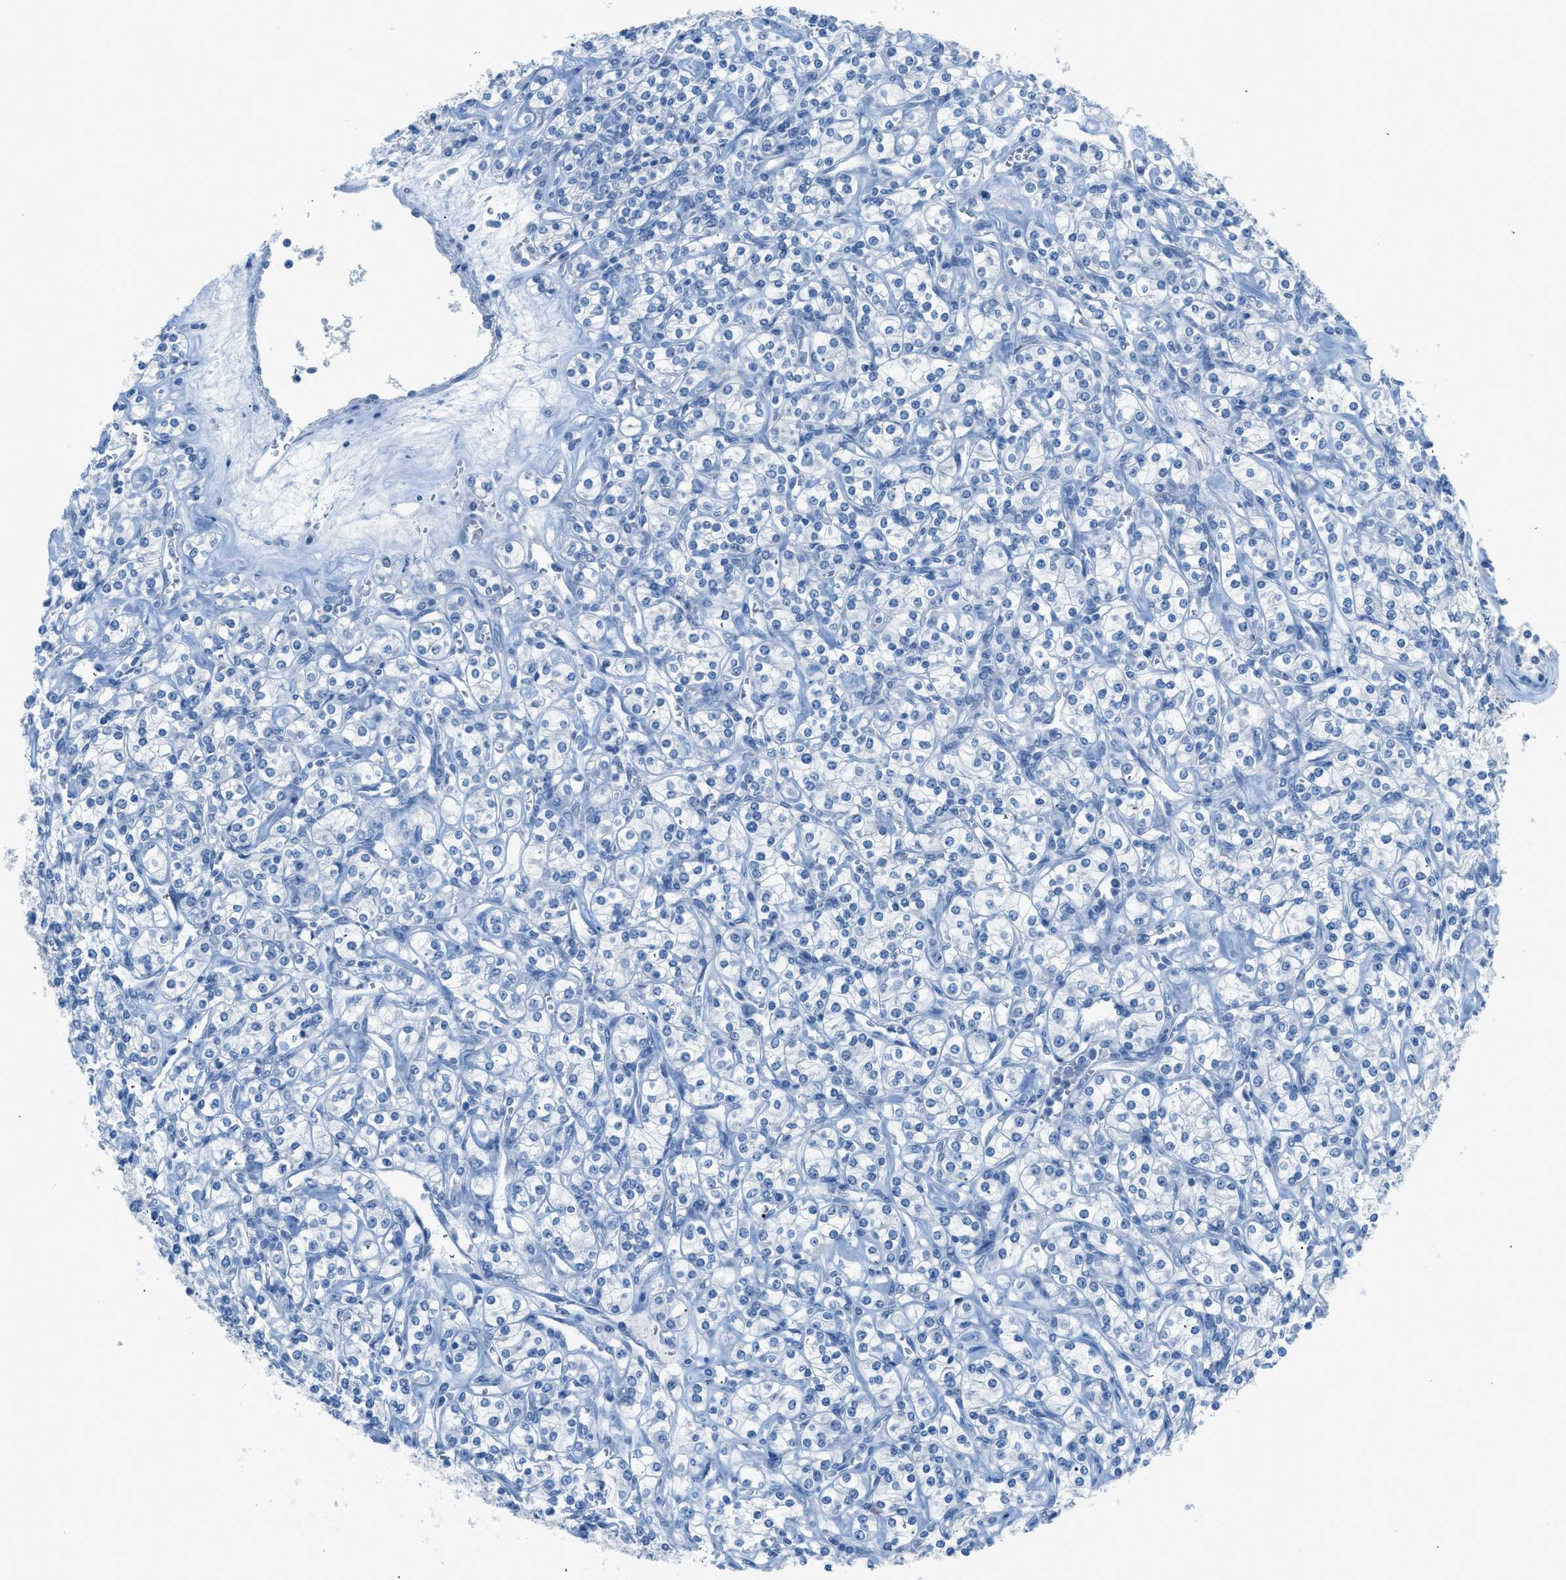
{"staining": {"intensity": "negative", "quantity": "none", "location": "none"}, "tissue": "renal cancer", "cell_type": "Tumor cells", "image_type": "cancer", "snomed": [{"axis": "morphology", "description": "Adenocarcinoma, NOS"}, {"axis": "topography", "description": "Kidney"}], "caption": "The immunohistochemistry (IHC) micrograph has no significant expression in tumor cells of renal cancer (adenocarcinoma) tissue. (Stains: DAB immunohistochemistry (IHC) with hematoxylin counter stain, Microscopy: brightfield microscopy at high magnification).", "gene": "ACAN", "patient": {"sex": "male", "age": 77}}